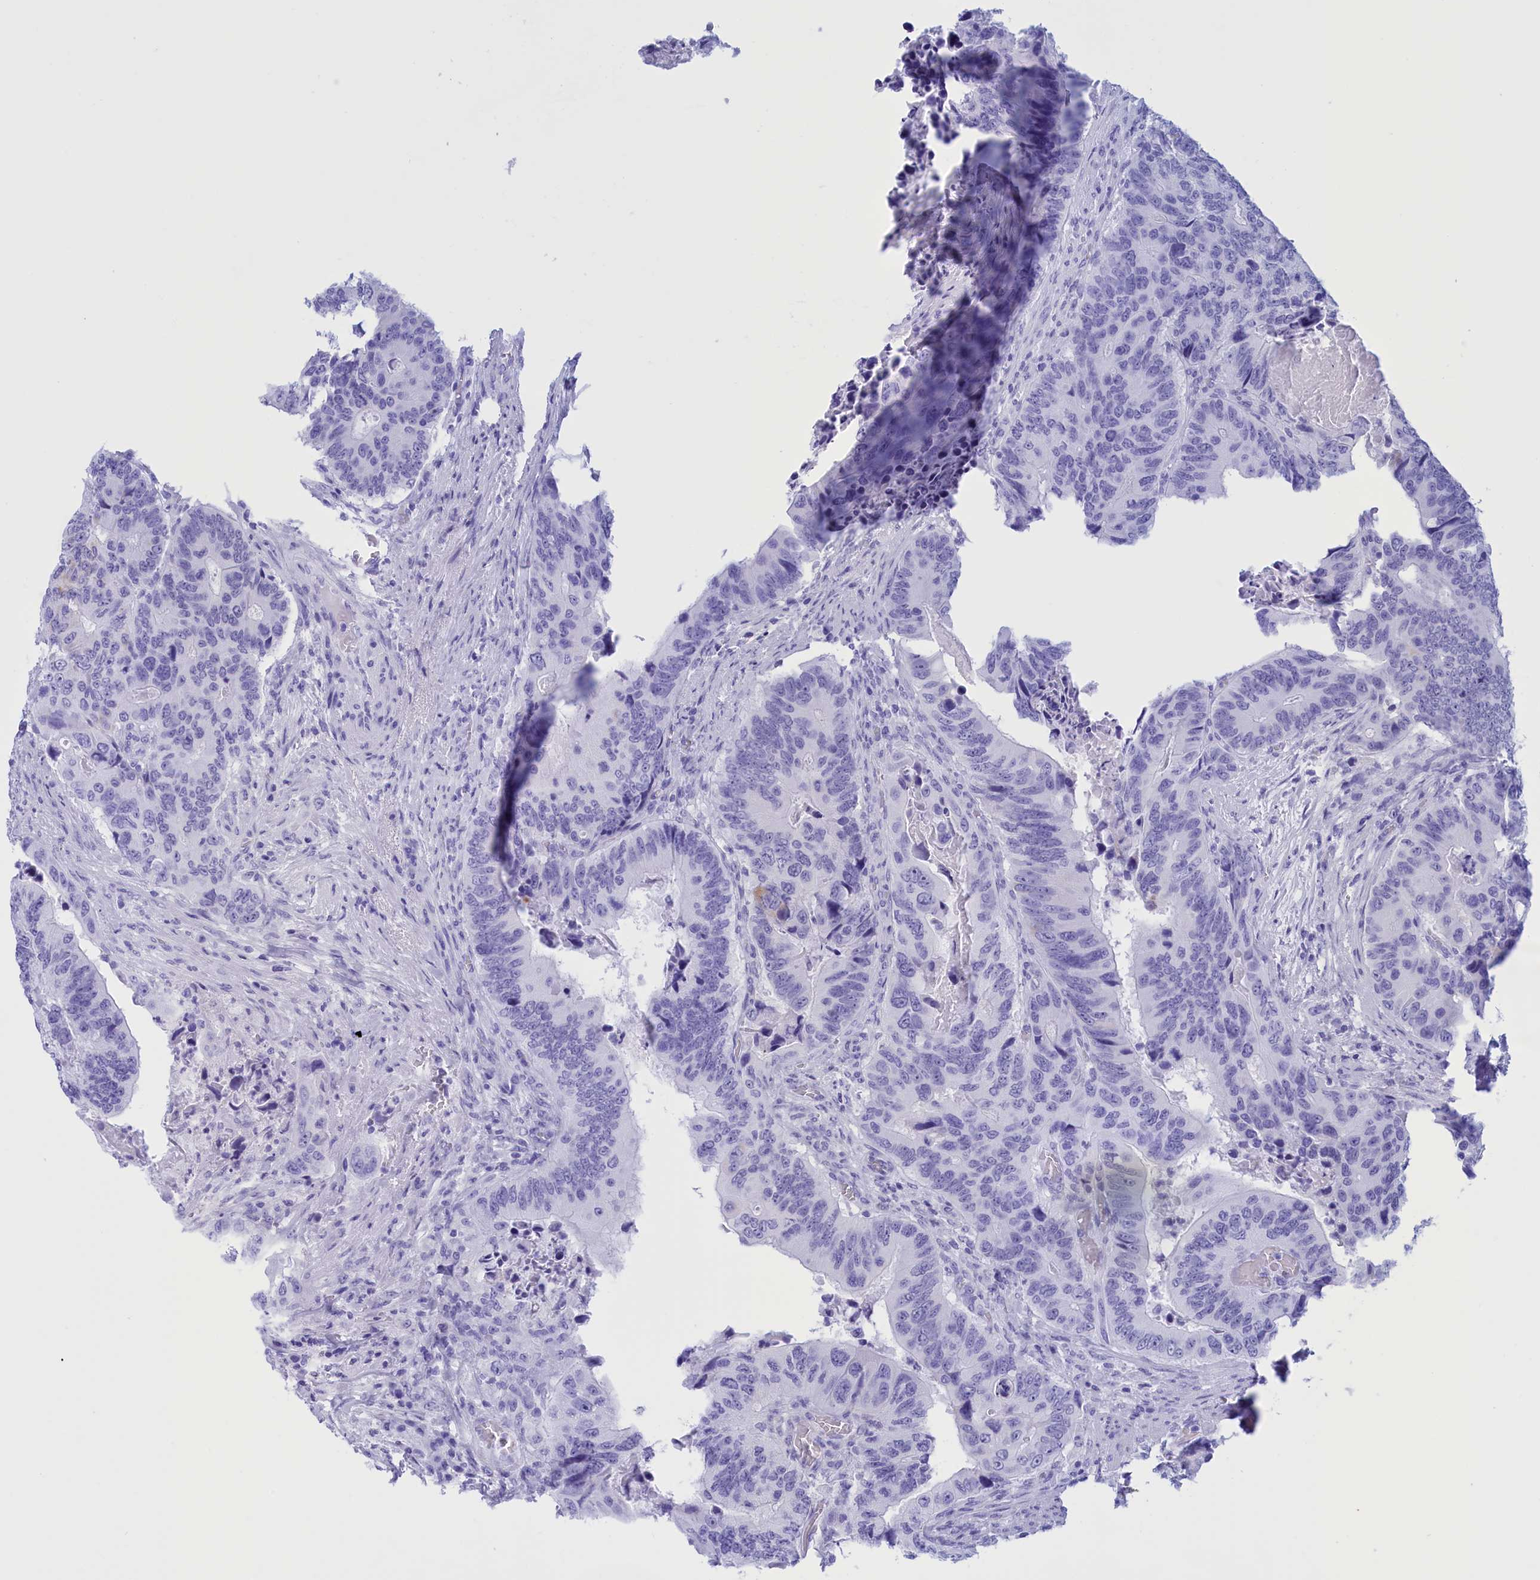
{"staining": {"intensity": "moderate", "quantity": "<25%", "location": "cytoplasmic/membranous"}, "tissue": "colorectal cancer", "cell_type": "Tumor cells", "image_type": "cancer", "snomed": [{"axis": "morphology", "description": "Adenocarcinoma, NOS"}, {"axis": "topography", "description": "Colon"}], "caption": "Protein expression analysis of human colorectal cancer reveals moderate cytoplasmic/membranous expression in about <25% of tumor cells.", "gene": "BRI3", "patient": {"sex": "male", "age": 84}}